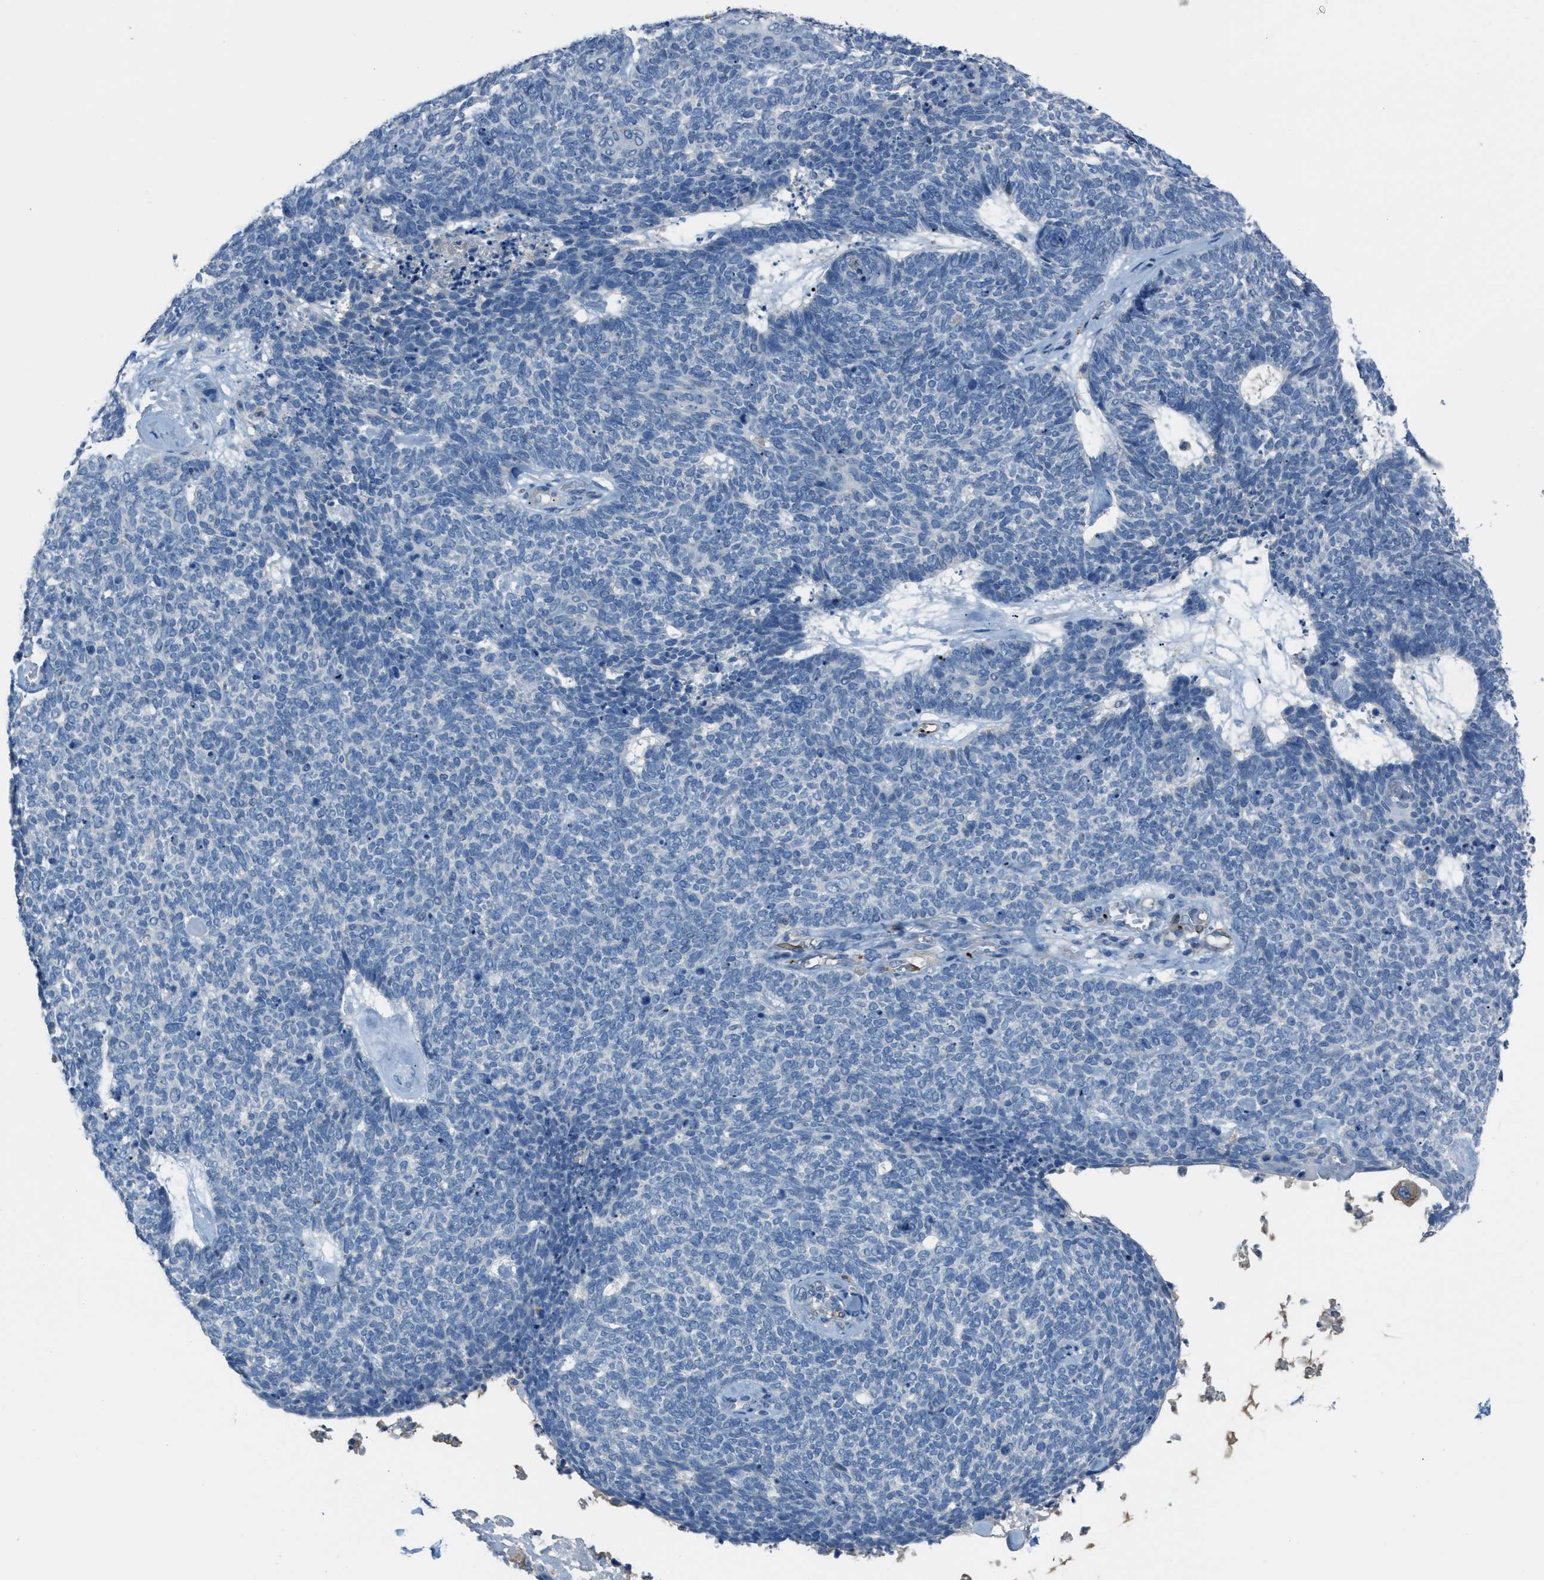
{"staining": {"intensity": "negative", "quantity": "none", "location": "none"}, "tissue": "skin cancer", "cell_type": "Tumor cells", "image_type": "cancer", "snomed": [{"axis": "morphology", "description": "Basal cell carcinoma"}, {"axis": "topography", "description": "Skin"}], "caption": "A photomicrograph of human basal cell carcinoma (skin) is negative for staining in tumor cells.", "gene": "SLC22A15", "patient": {"sex": "female", "age": 84}}